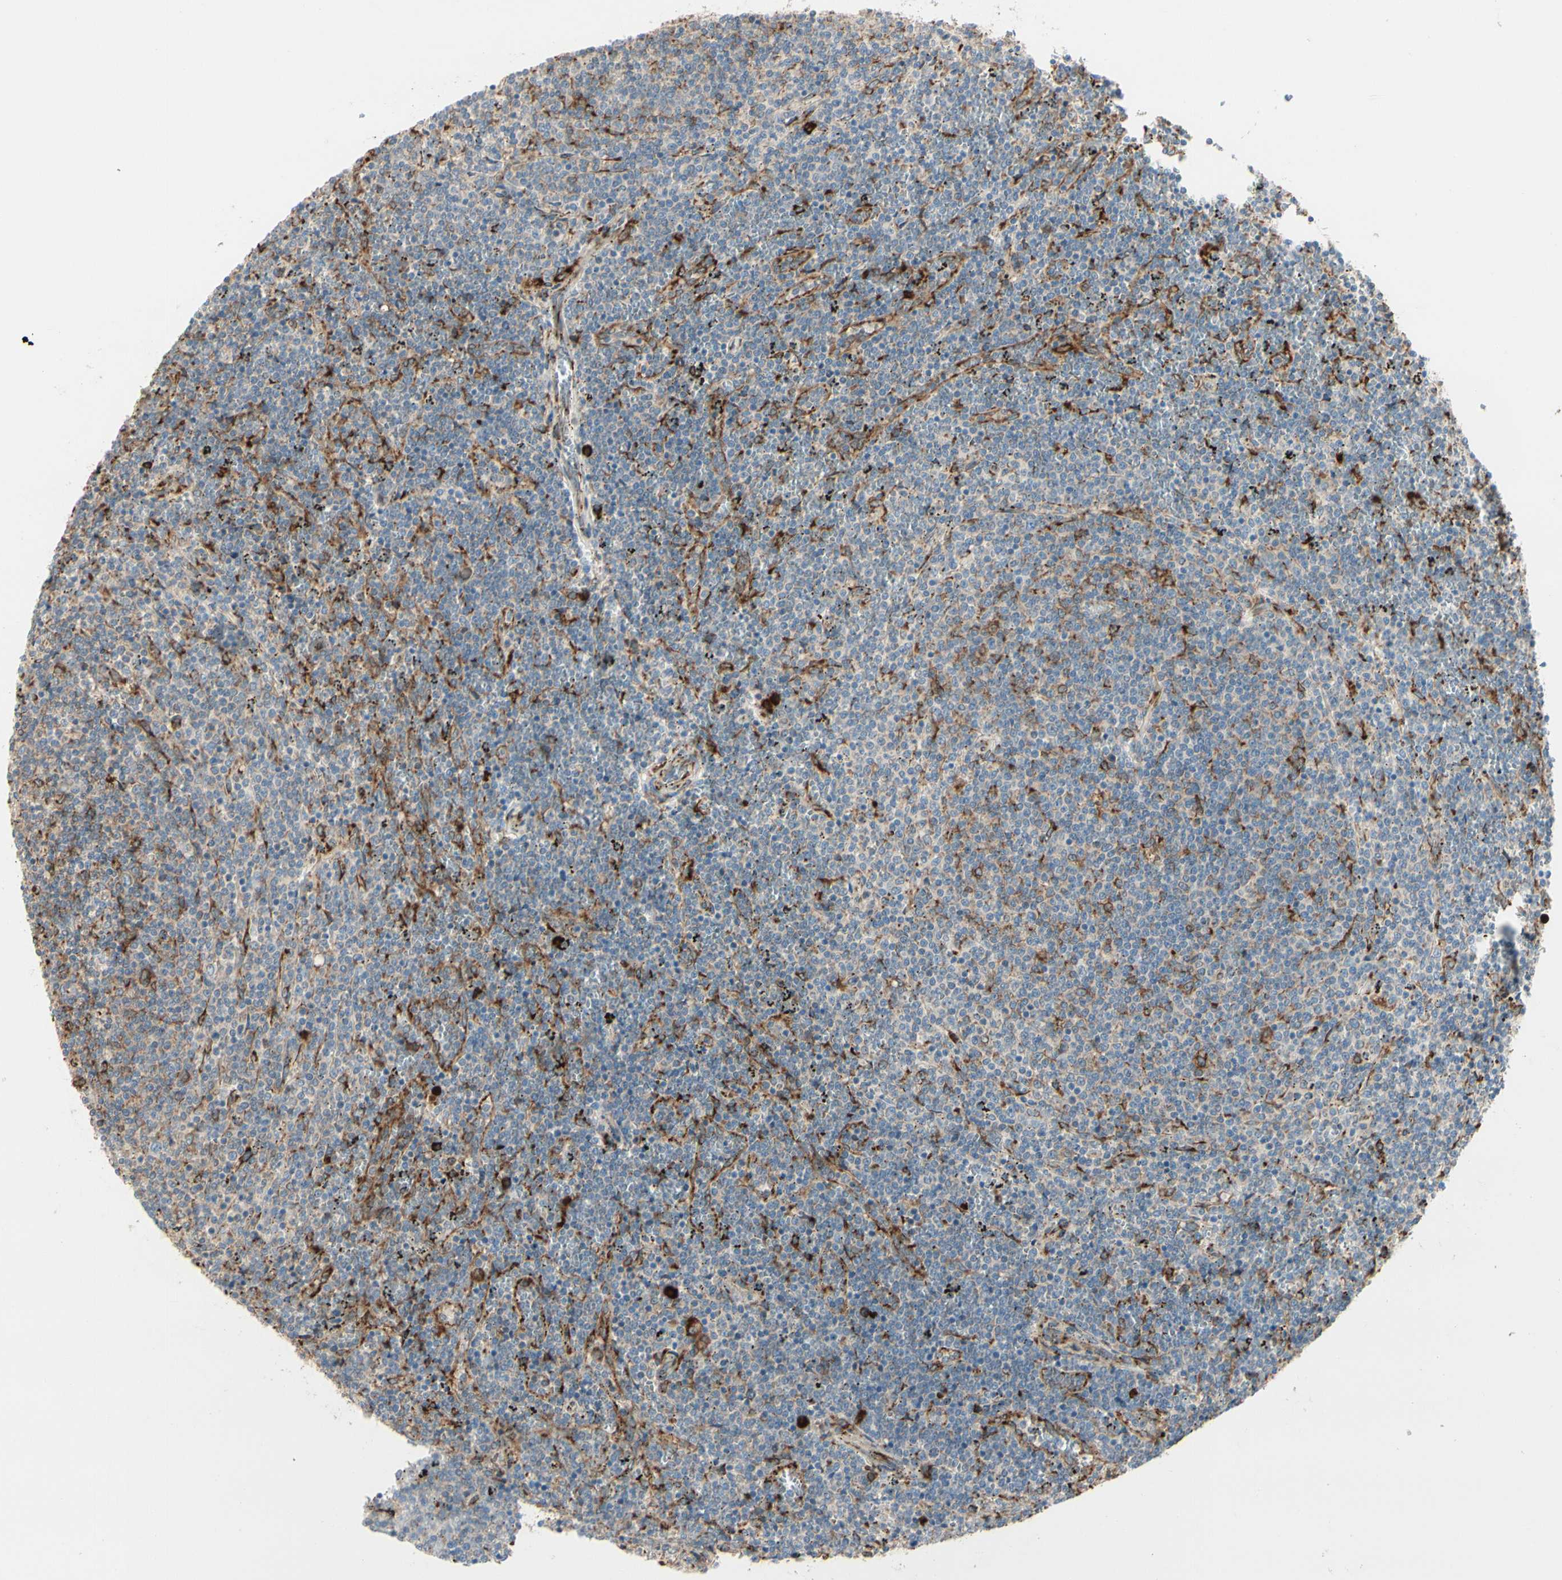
{"staining": {"intensity": "strong", "quantity": "<25%", "location": "cytoplasmic/membranous"}, "tissue": "lymphoma", "cell_type": "Tumor cells", "image_type": "cancer", "snomed": [{"axis": "morphology", "description": "Malignant lymphoma, non-Hodgkin's type, Low grade"}, {"axis": "topography", "description": "Spleen"}], "caption": "An image of human low-grade malignant lymphoma, non-Hodgkin's type stained for a protein reveals strong cytoplasmic/membranous brown staining in tumor cells.", "gene": "RRBP1", "patient": {"sex": "female", "age": 50}}